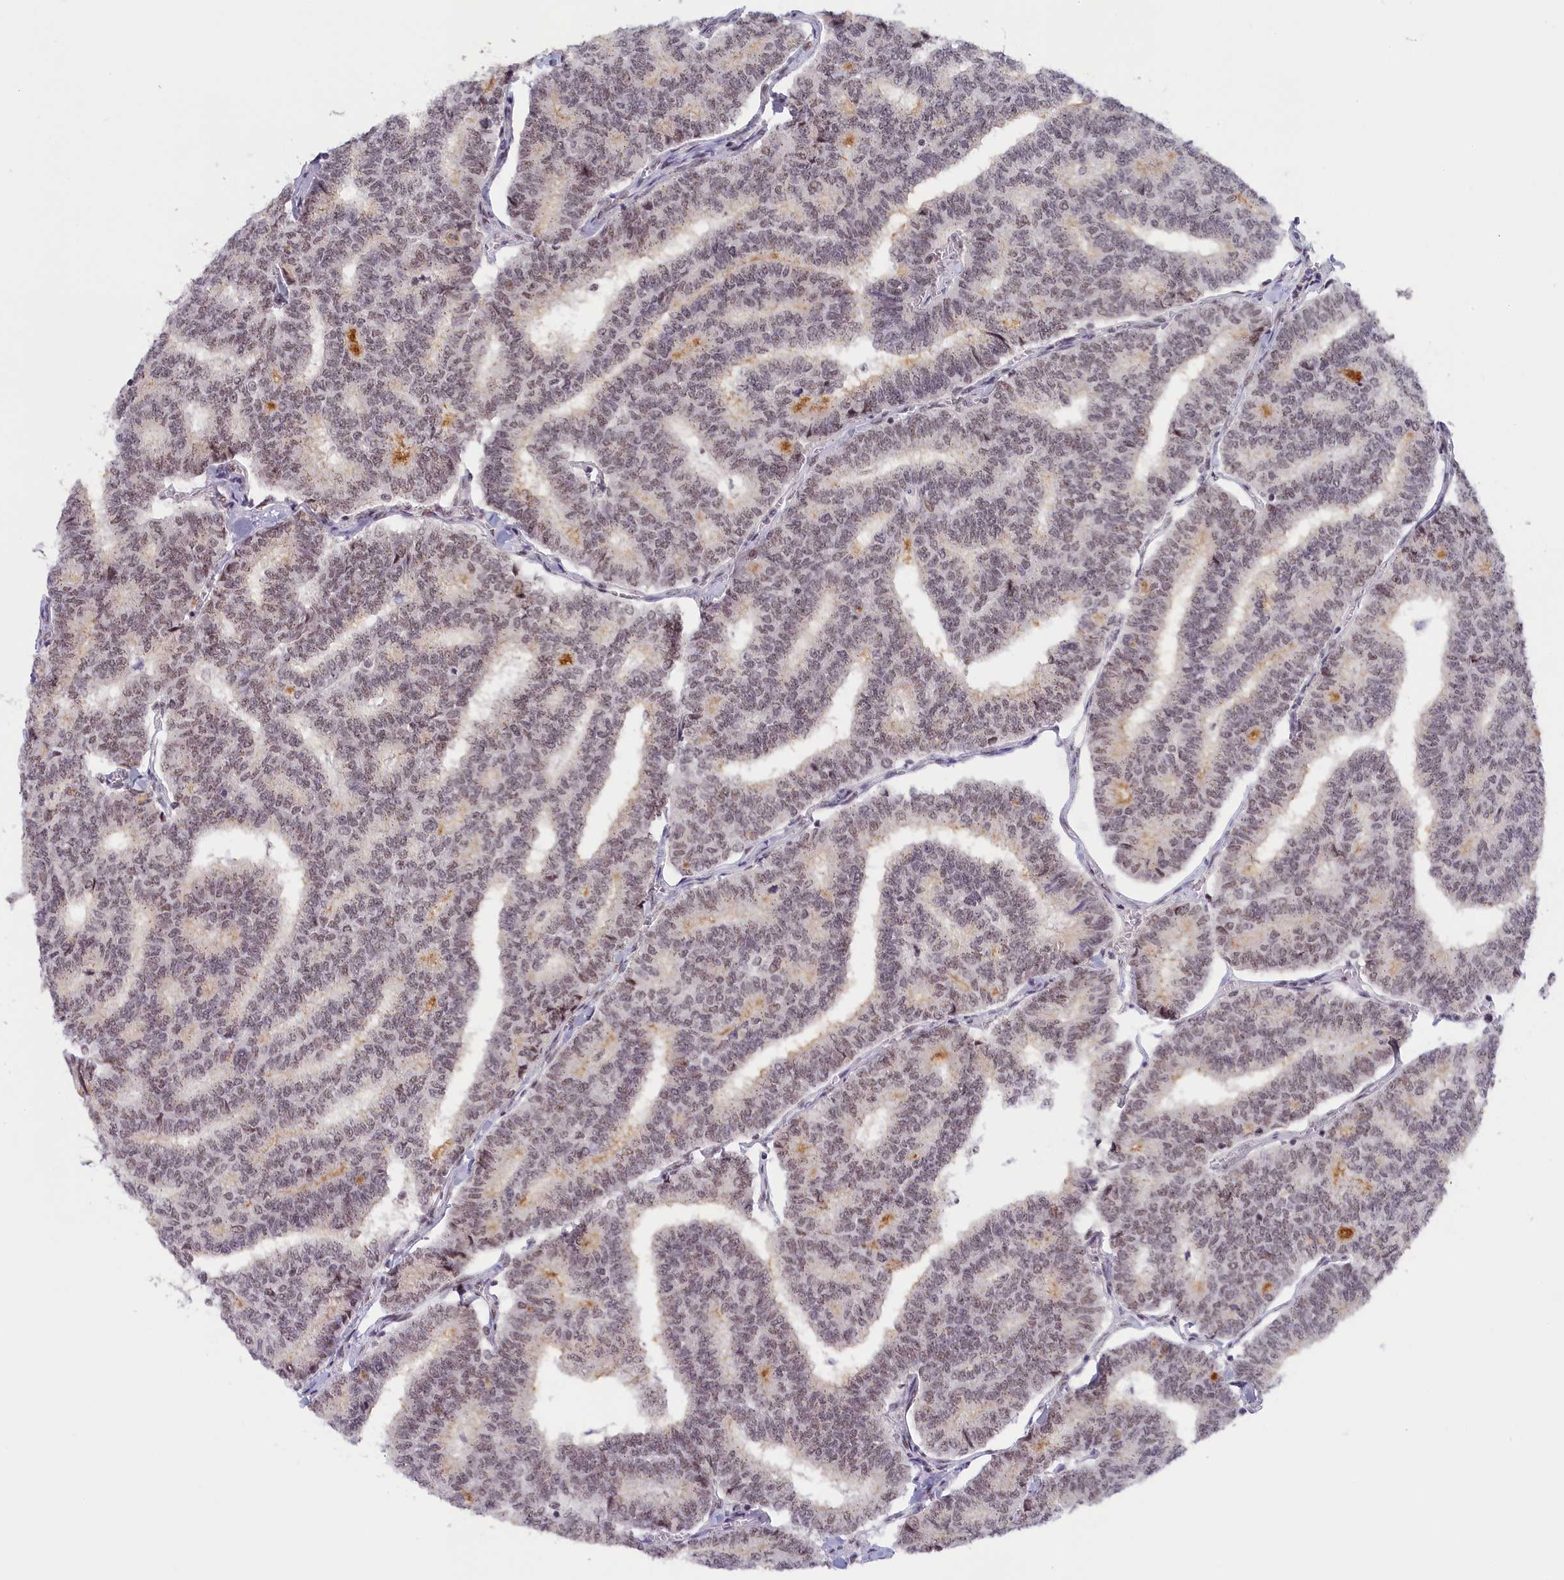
{"staining": {"intensity": "weak", "quantity": "25%-75%", "location": "nuclear"}, "tissue": "thyroid cancer", "cell_type": "Tumor cells", "image_type": "cancer", "snomed": [{"axis": "morphology", "description": "Papillary adenocarcinoma, NOS"}, {"axis": "topography", "description": "Thyroid gland"}], "caption": "High-magnification brightfield microscopy of thyroid papillary adenocarcinoma stained with DAB (3,3'-diaminobenzidine) (brown) and counterstained with hematoxylin (blue). tumor cells exhibit weak nuclear expression is identified in approximately25%-75% of cells.", "gene": "SEC31B", "patient": {"sex": "female", "age": 35}}